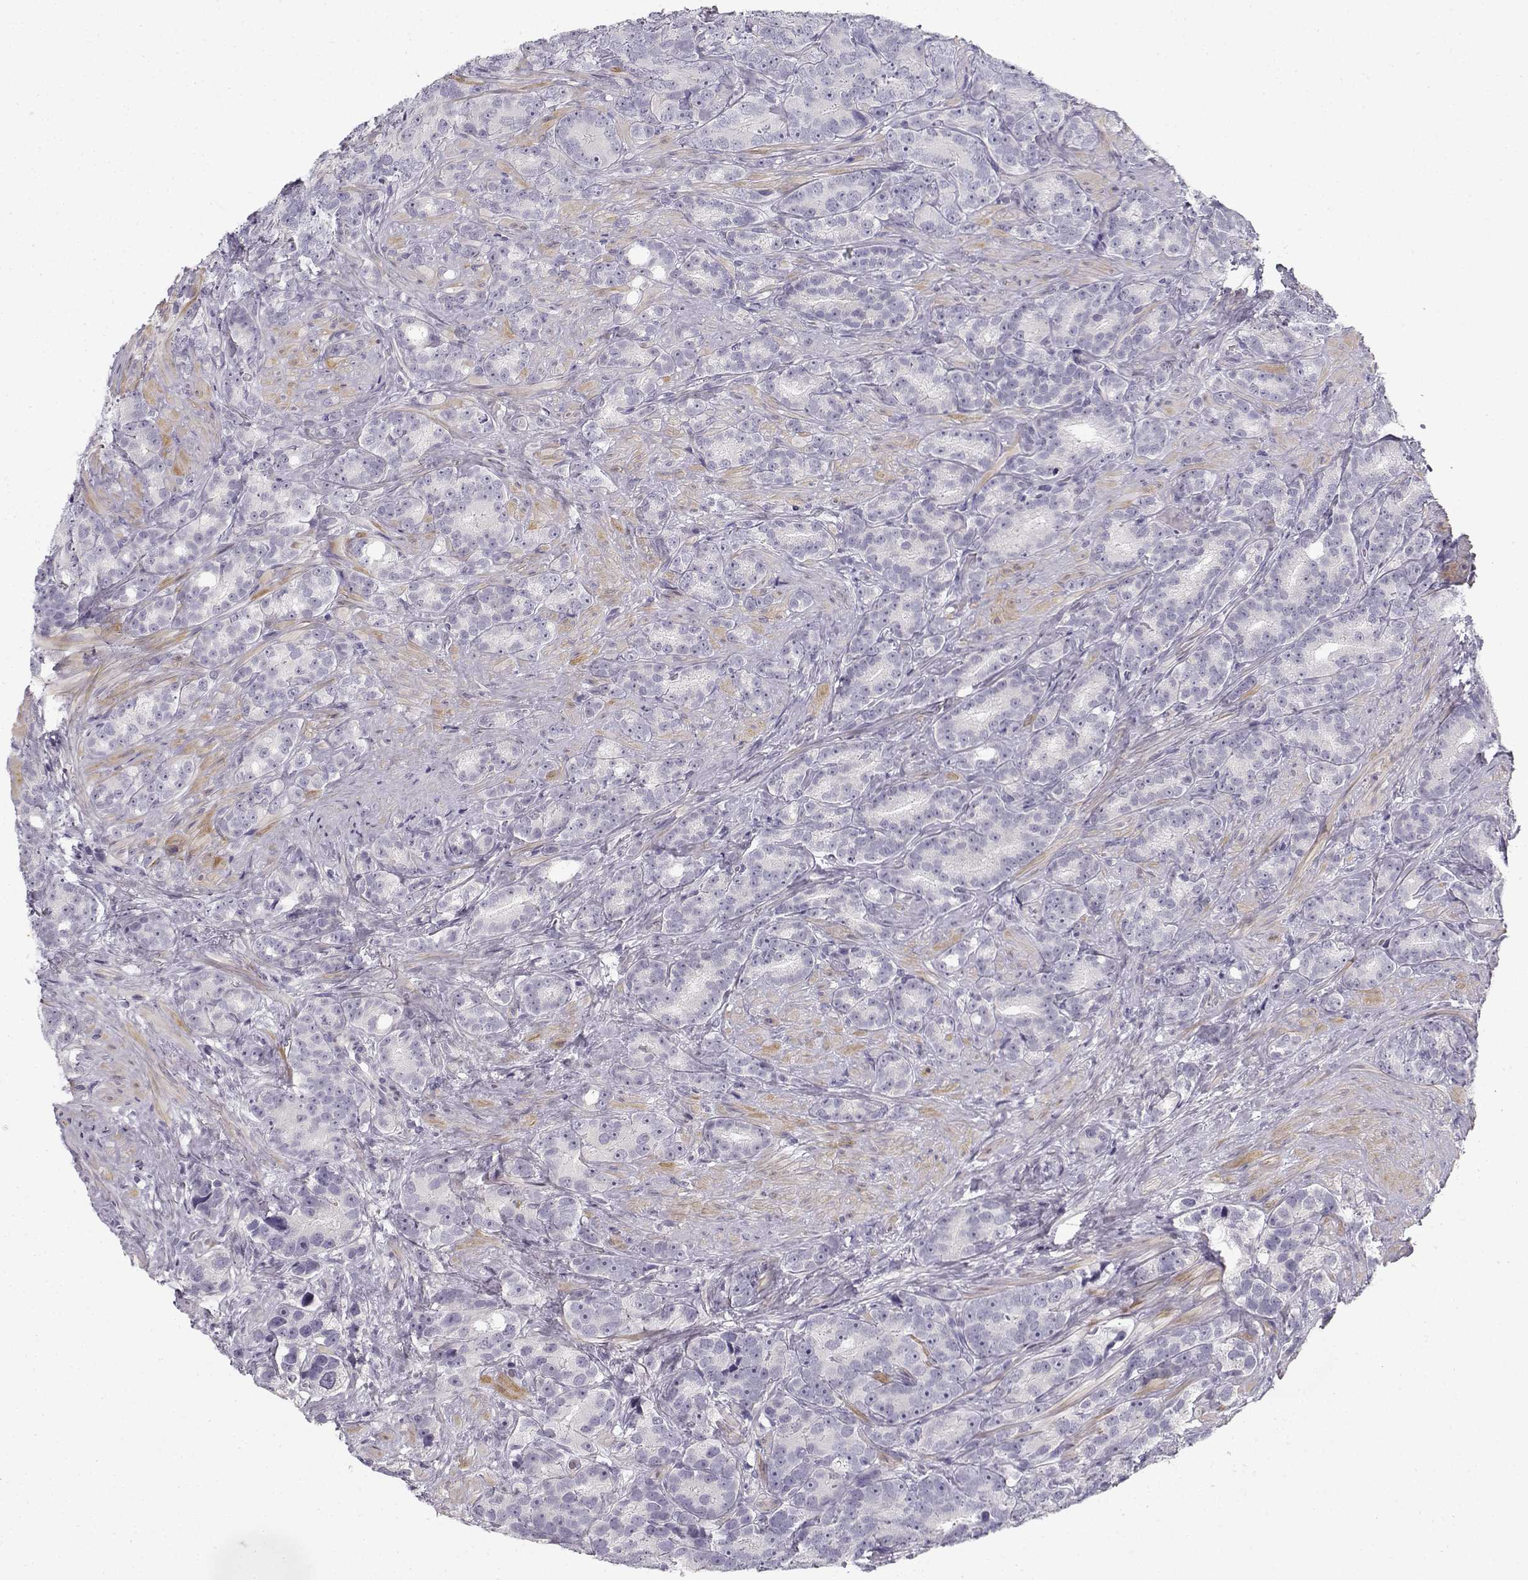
{"staining": {"intensity": "negative", "quantity": "none", "location": "none"}, "tissue": "prostate cancer", "cell_type": "Tumor cells", "image_type": "cancer", "snomed": [{"axis": "morphology", "description": "Adenocarcinoma, High grade"}, {"axis": "topography", "description": "Prostate"}], "caption": "DAB (3,3'-diaminobenzidine) immunohistochemical staining of human prostate cancer (high-grade adenocarcinoma) shows no significant positivity in tumor cells.", "gene": "CREB3L3", "patient": {"sex": "male", "age": 90}}